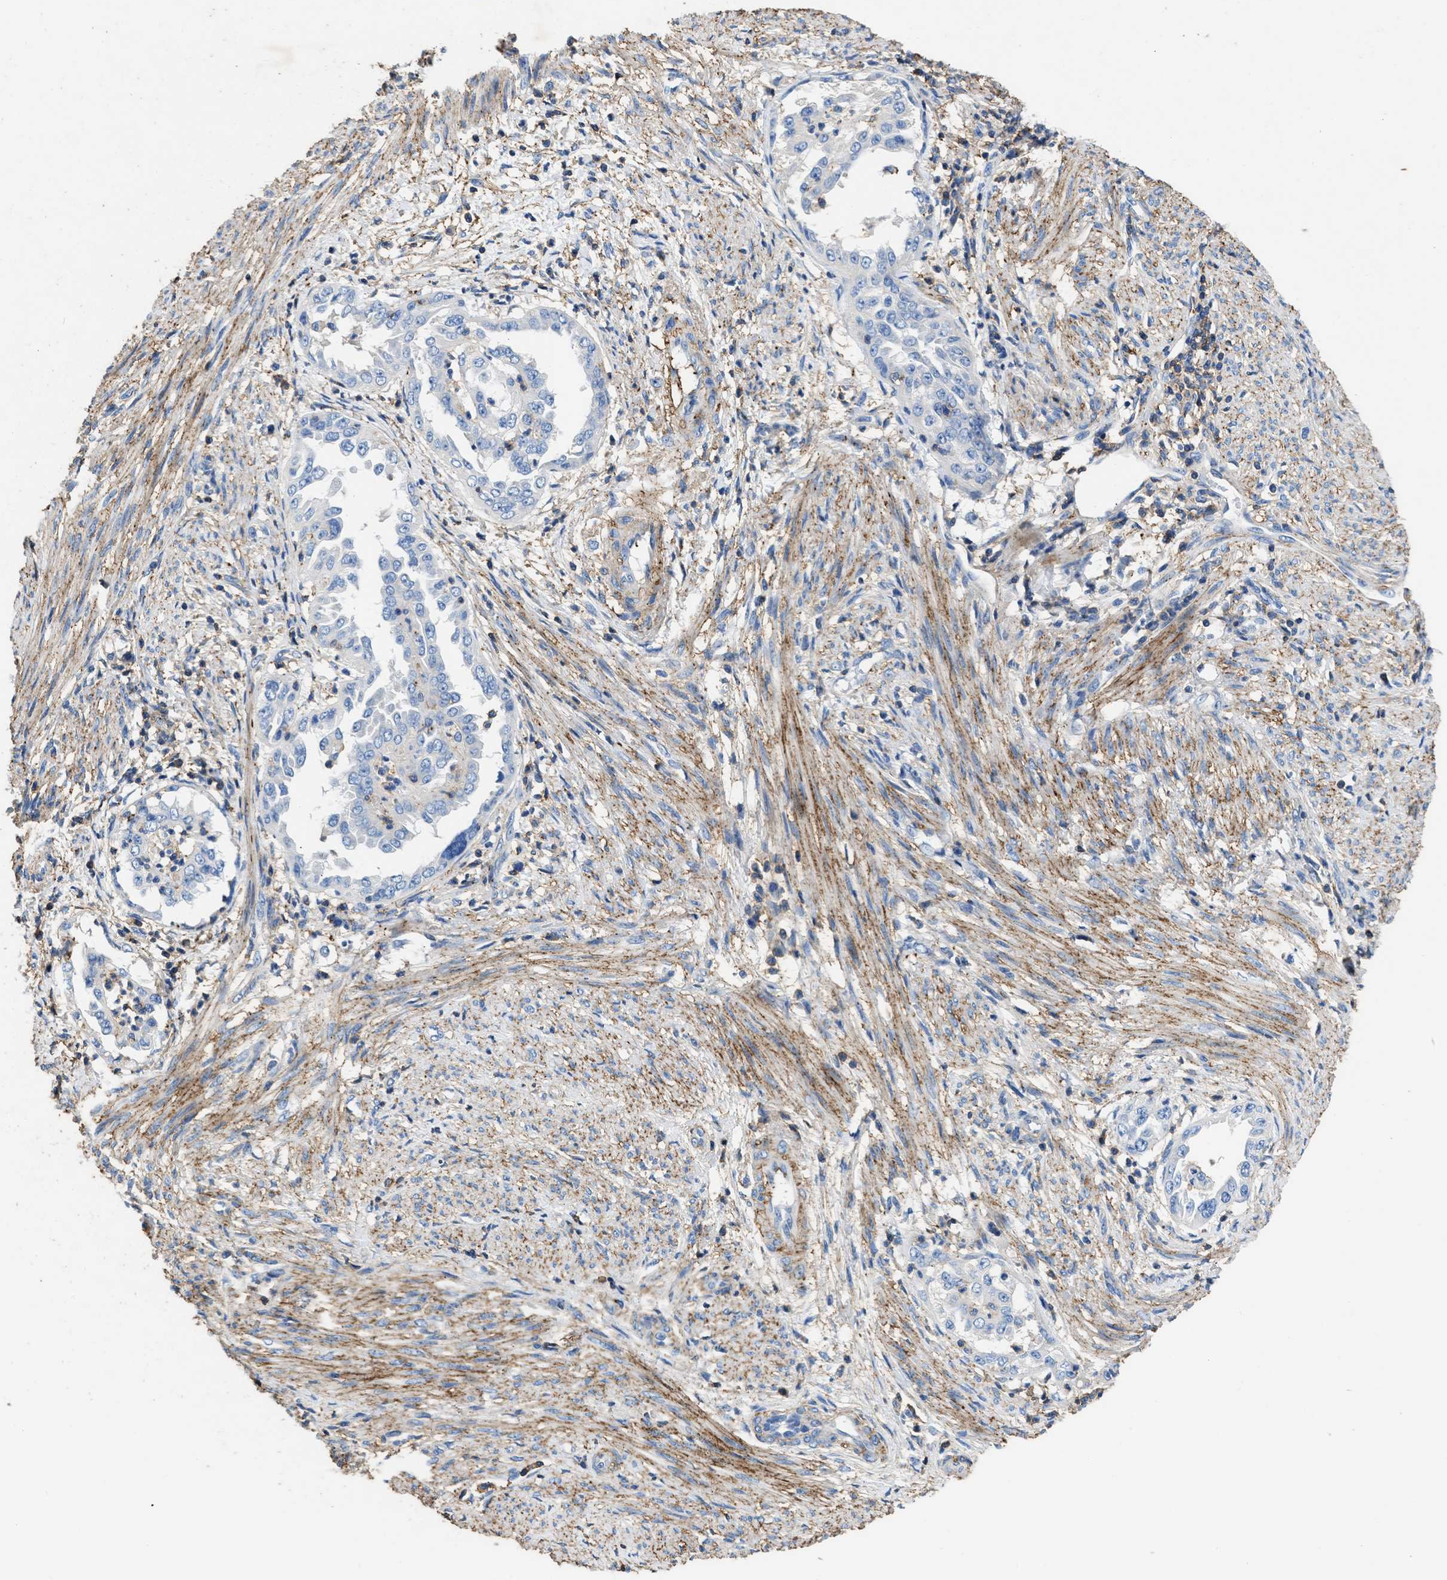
{"staining": {"intensity": "negative", "quantity": "none", "location": "none"}, "tissue": "endometrial cancer", "cell_type": "Tumor cells", "image_type": "cancer", "snomed": [{"axis": "morphology", "description": "Adenocarcinoma, NOS"}, {"axis": "topography", "description": "Endometrium"}], "caption": "Tumor cells show no significant protein expression in endometrial cancer.", "gene": "KCNQ4", "patient": {"sex": "female", "age": 85}}